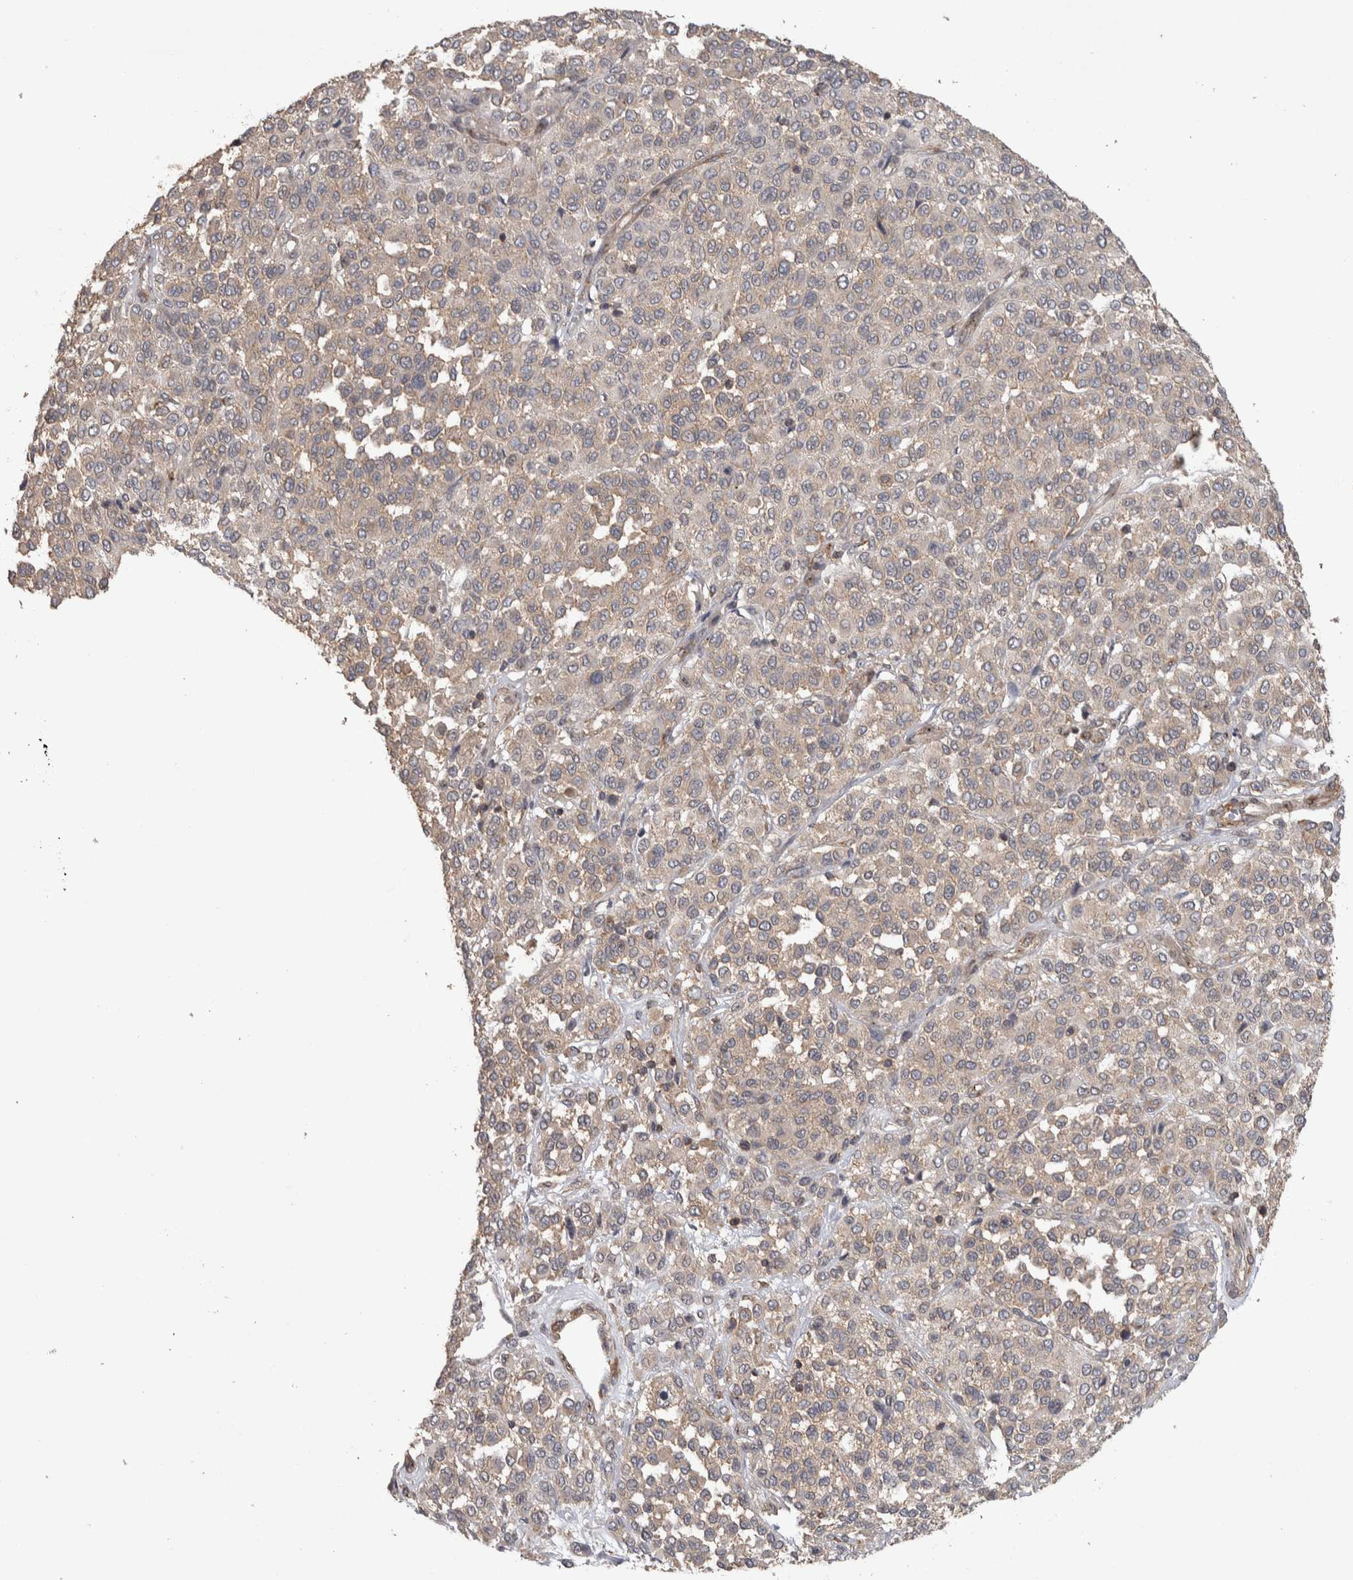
{"staining": {"intensity": "weak", "quantity": "<25%", "location": "cytoplasmic/membranous"}, "tissue": "melanoma", "cell_type": "Tumor cells", "image_type": "cancer", "snomed": [{"axis": "morphology", "description": "Malignant melanoma, Metastatic site"}, {"axis": "topography", "description": "Pancreas"}], "caption": "Immunohistochemistry (IHC) of melanoma displays no expression in tumor cells. Brightfield microscopy of immunohistochemistry stained with DAB (brown) and hematoxylin (blue), captured at high magnification.", "gene": "IFRD1", "patient": {"sex": "female", "age": 30}}